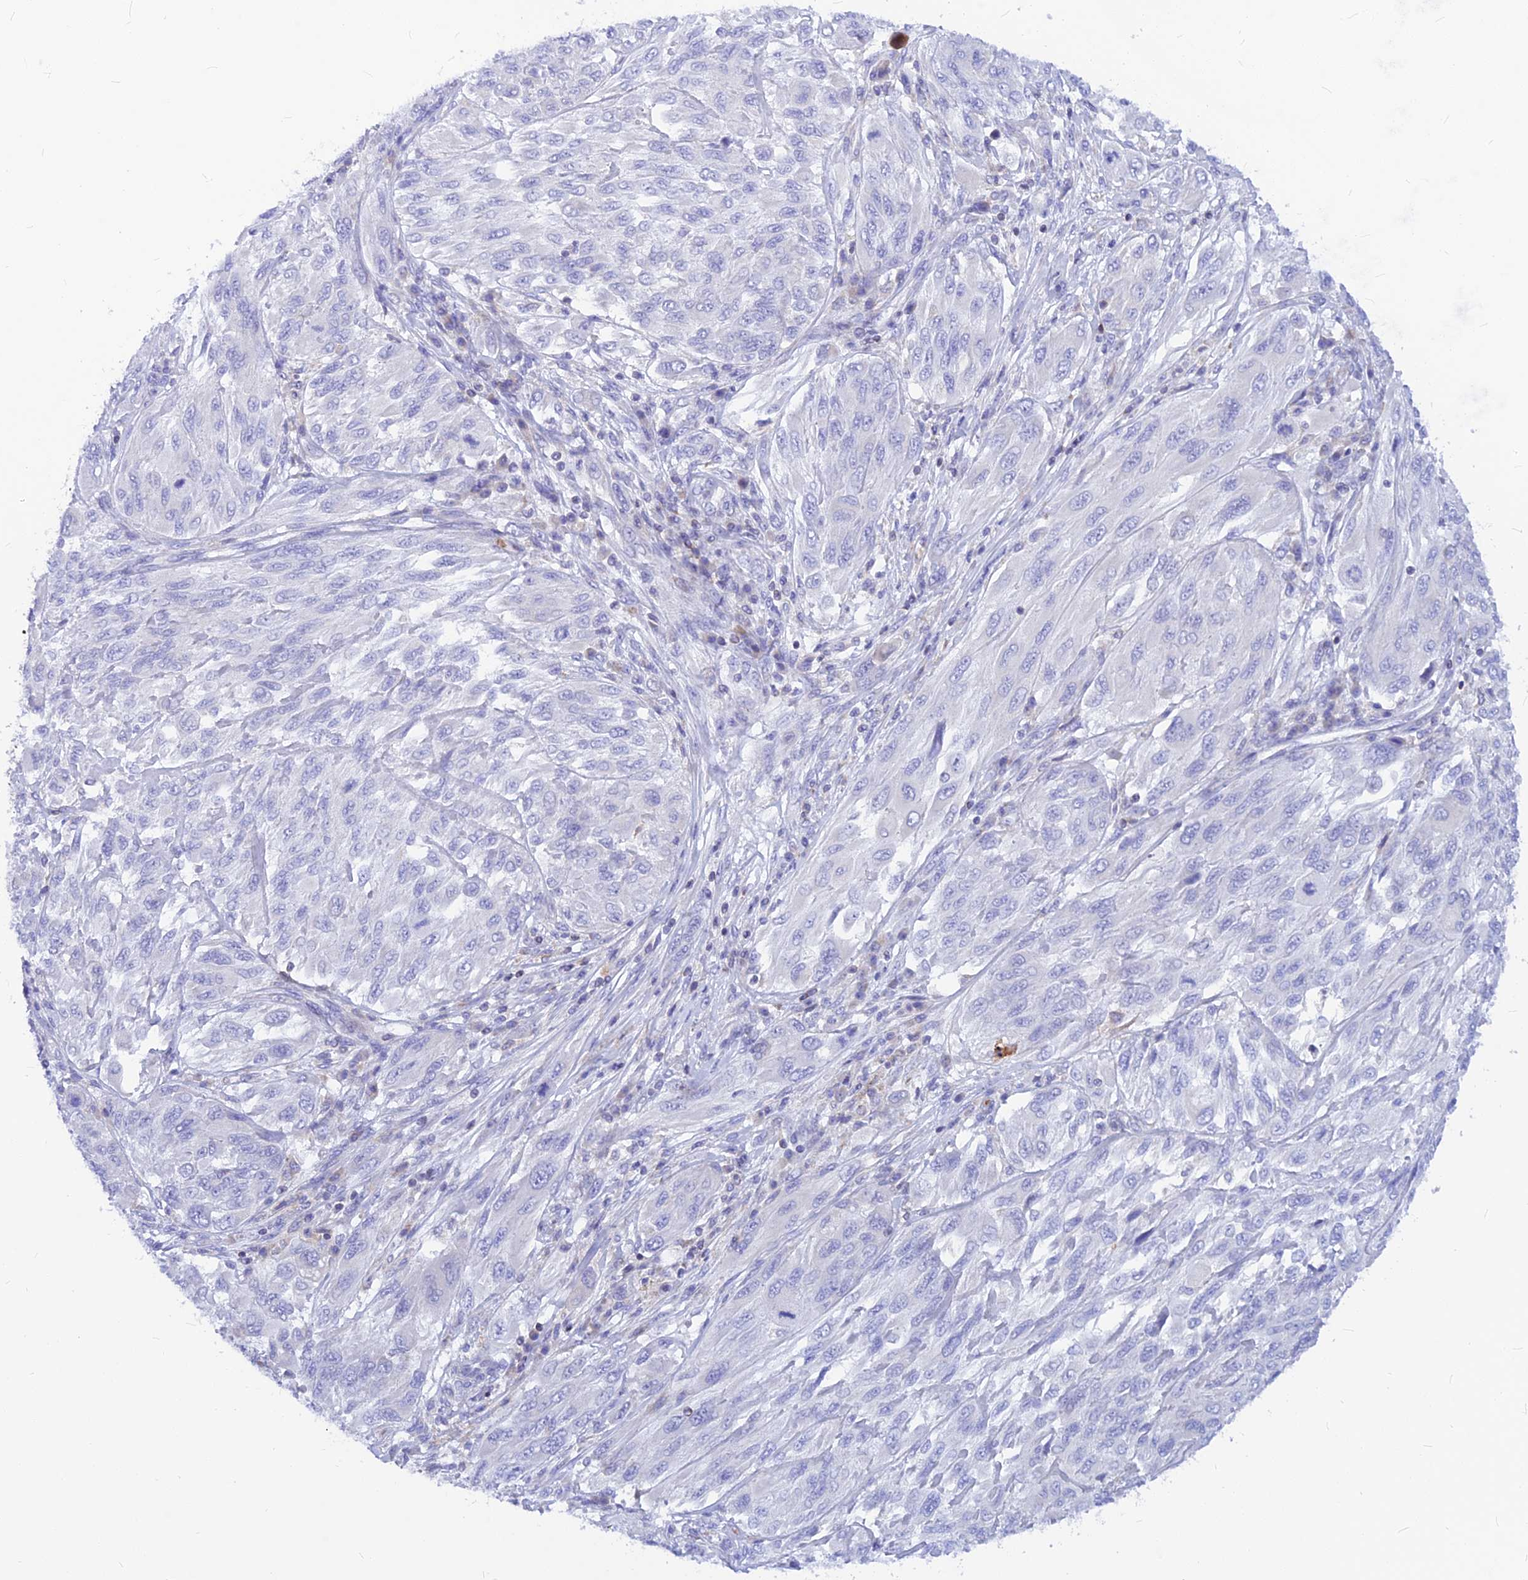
{"staining": {"intensity": "negative", "quantity": "none", "location": "none"}, "tissue": "melanoma", "cell_type": "Tumor cells", "image_type": "cancer", "snomed": [{"axis": "morphology", "description": "Malignant melanoma, NOS"}, {"axis": "topography", "description": "Skin"}], "caption": "Melanoma stained for a protein using immunohistochemistry (IHC) shows no staining tumor cells.", "gene": "CNOT6", "patient": {"sex": "female", "age": 91}}